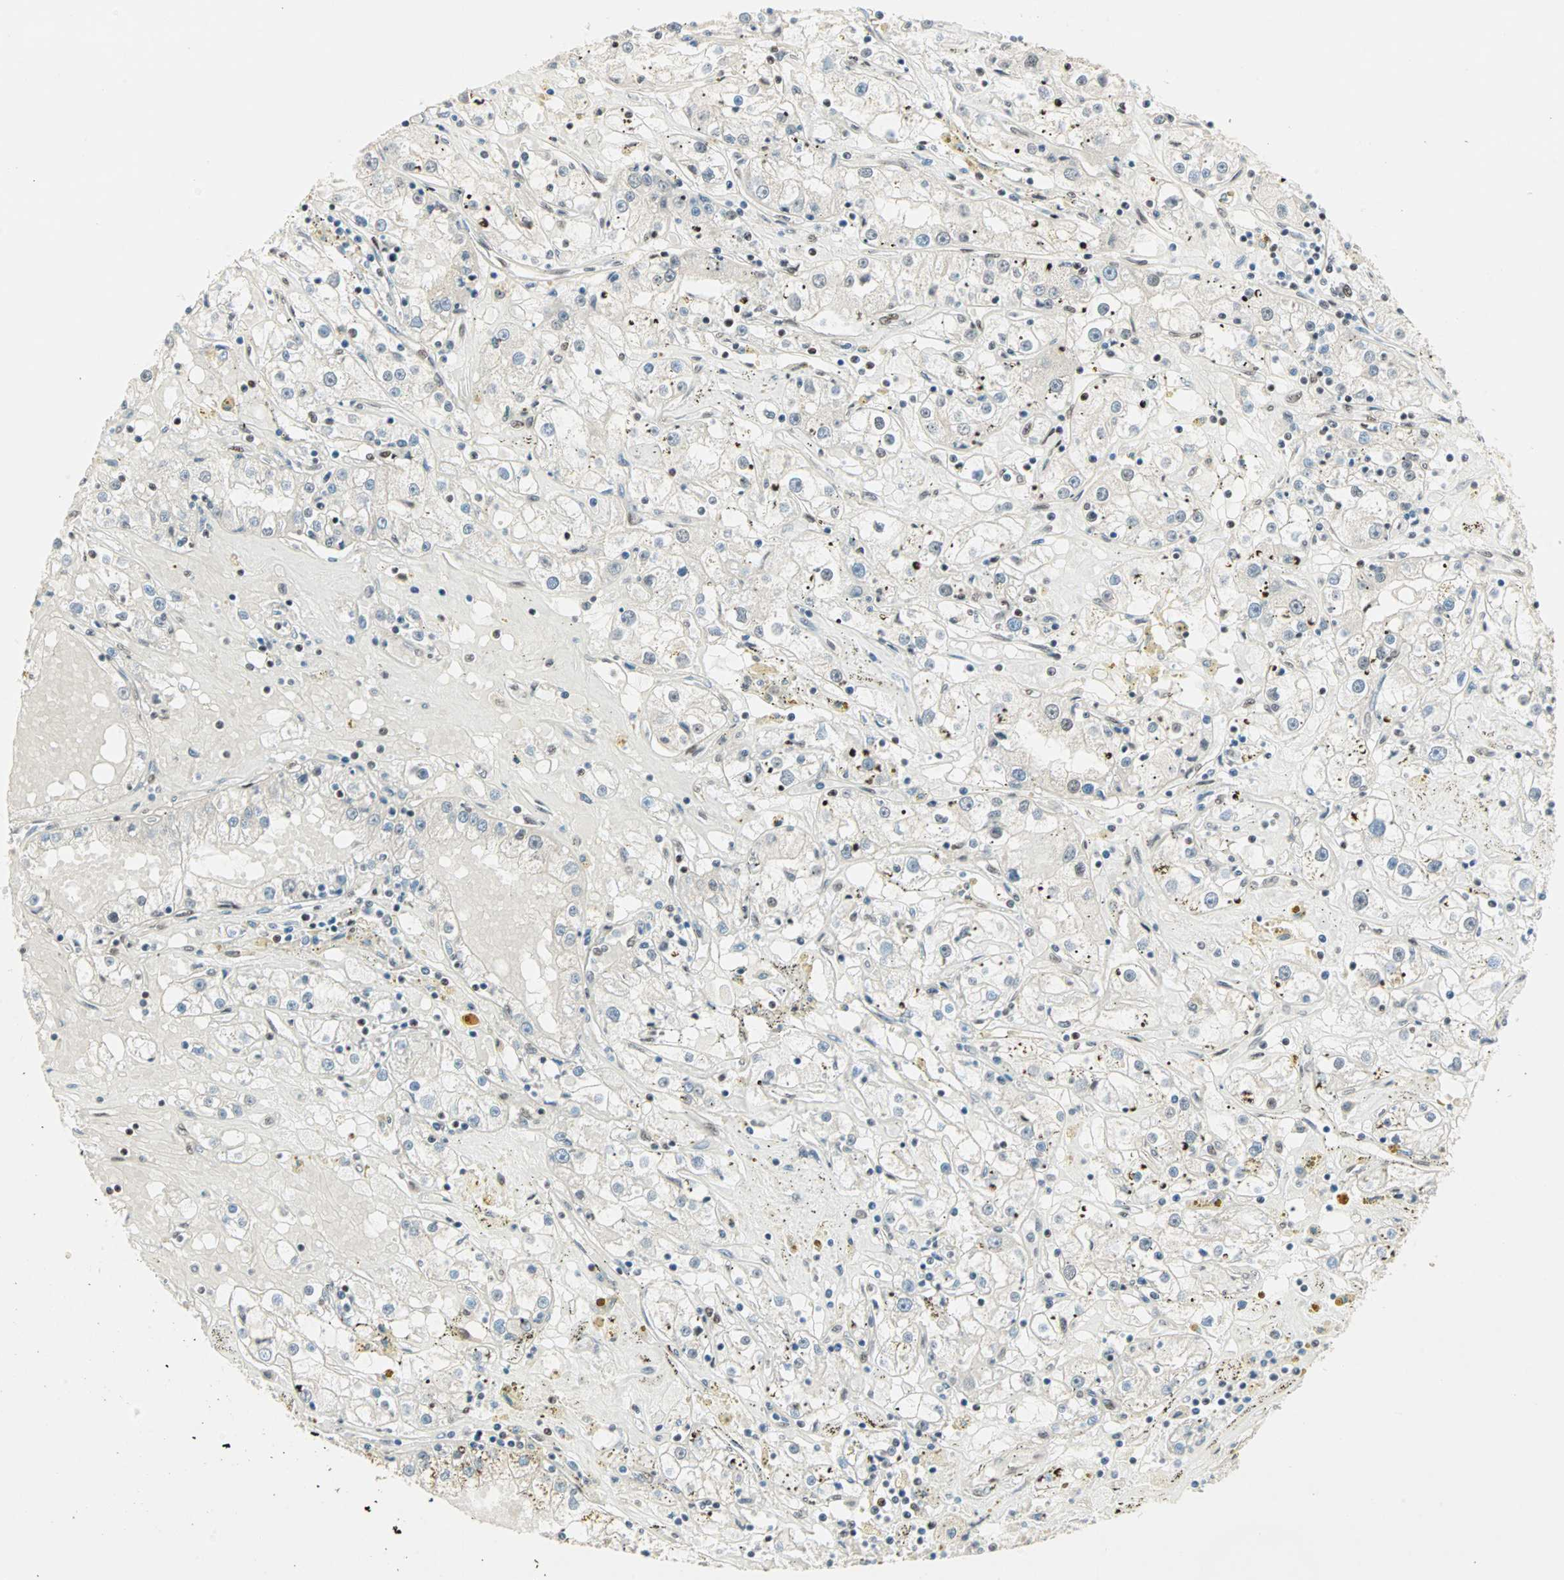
{"staining": {"intensity": "negative", "quantity": "none", "location": "none"}, "tissue": "renal cancer", "cell_type": "Tumor cells", "image_type": "cancer", "snomed": [{"axis": "morphology", "description": "Adenocarcinoma, NOS"}, {"axis": "topography", "description": "Kidney"}], "caption": "Immunohistochemistry image of neoplastic tissue: human renal adenocarcinoma stained with DAB (3,3'-diaminobenzidine) demonstrates no significant protein staining in tumor cells.", "gene": "BLM", "patient": {"sex": "male", "age": 56}}